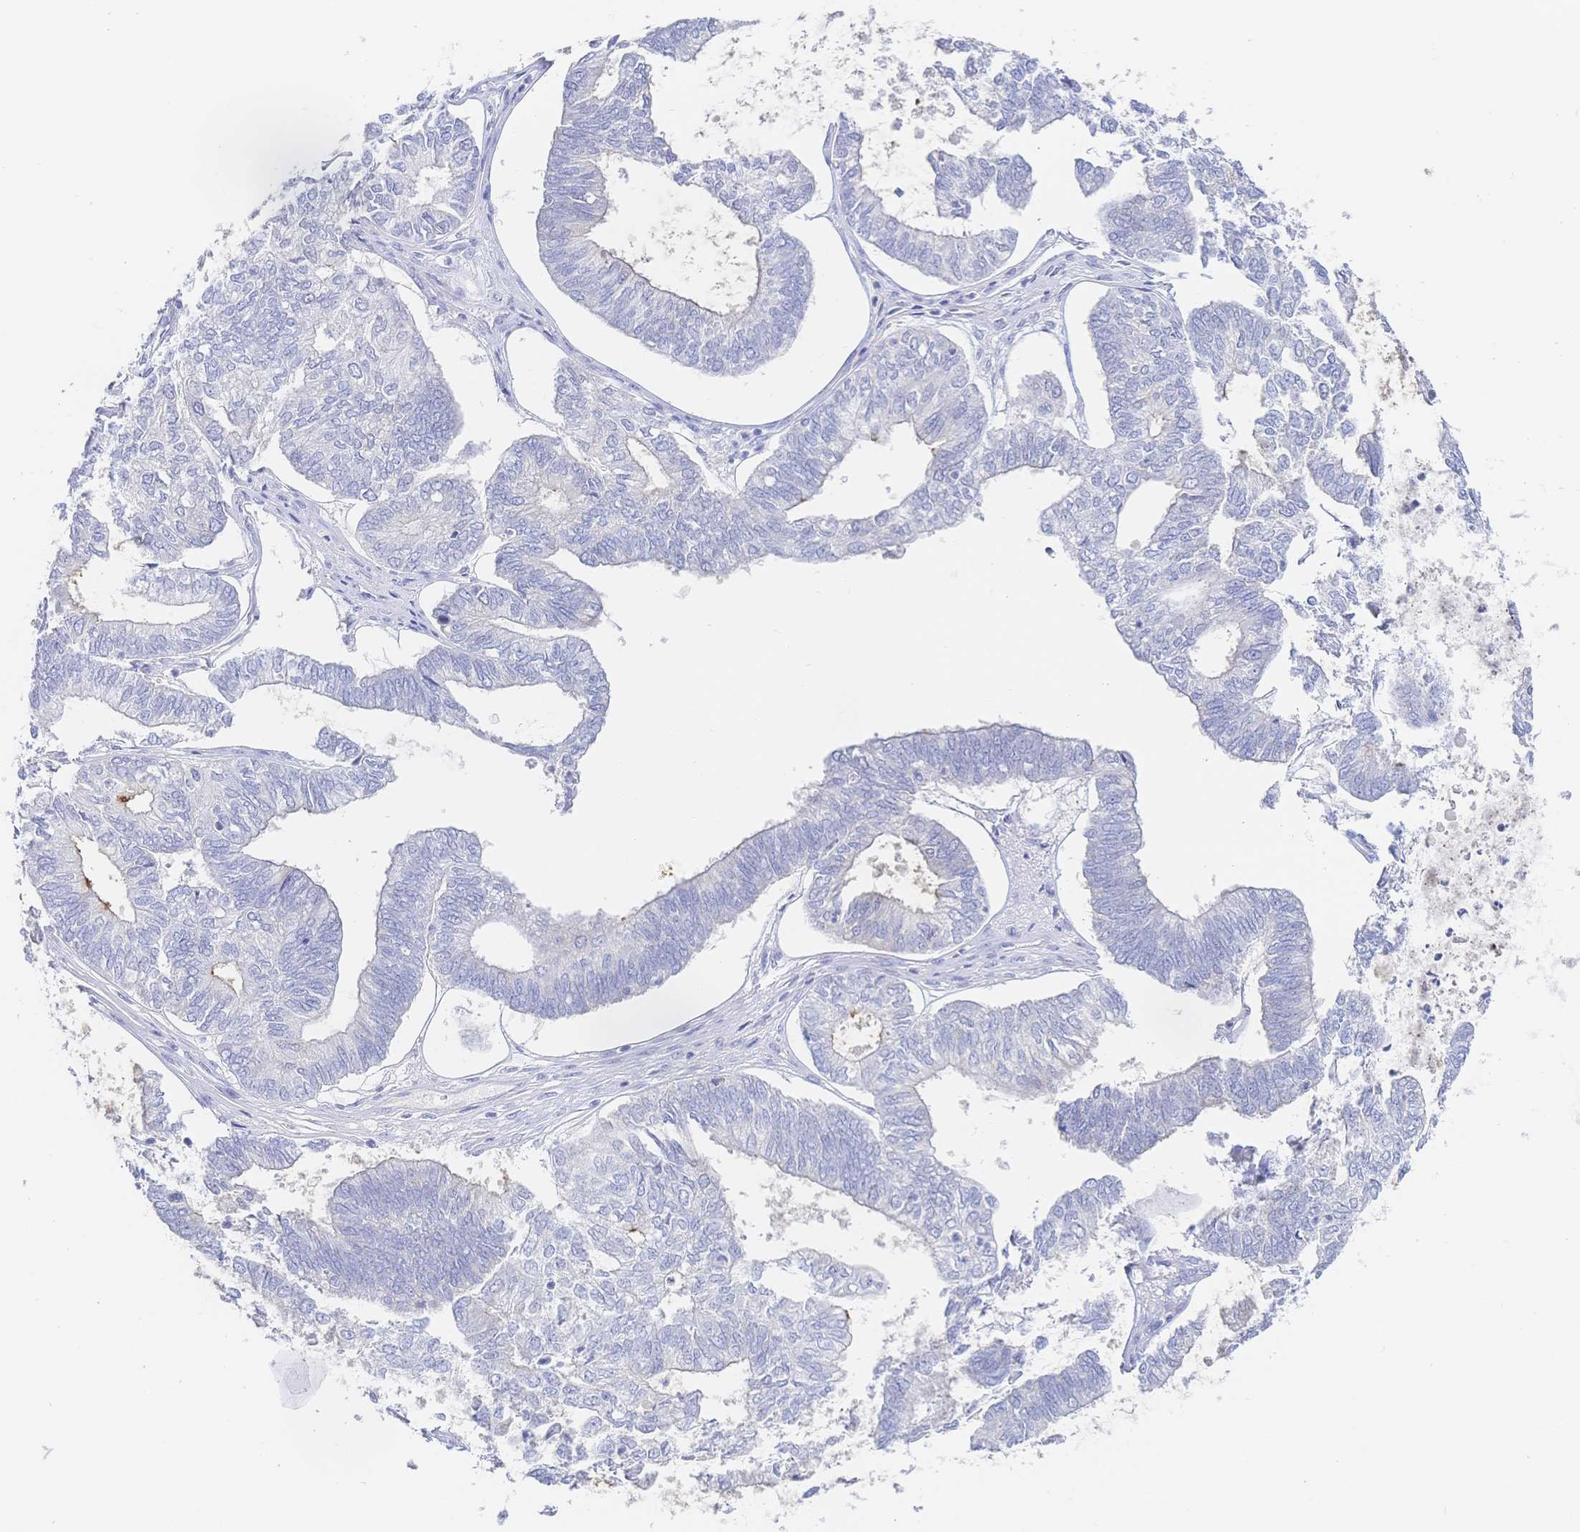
{"staining": {"intensity": "negative", "quantity": "none", "location": "none"}, "tissue": "ovarian cancer", "cell_type": "Tumor cells", "image_type": "cancer", "snomed": [{"axis": "morphology", "description": "Carcinoma, endometroid"}, {"axis": "topography", "description": "Ovary"}], "caption": "This is an immunohistochemistry photomicrograph of human ovarian cancer. There is no staining in tumor cells.", "gene": "RRM1", "patient": {"sex": "female", "age": 64}}